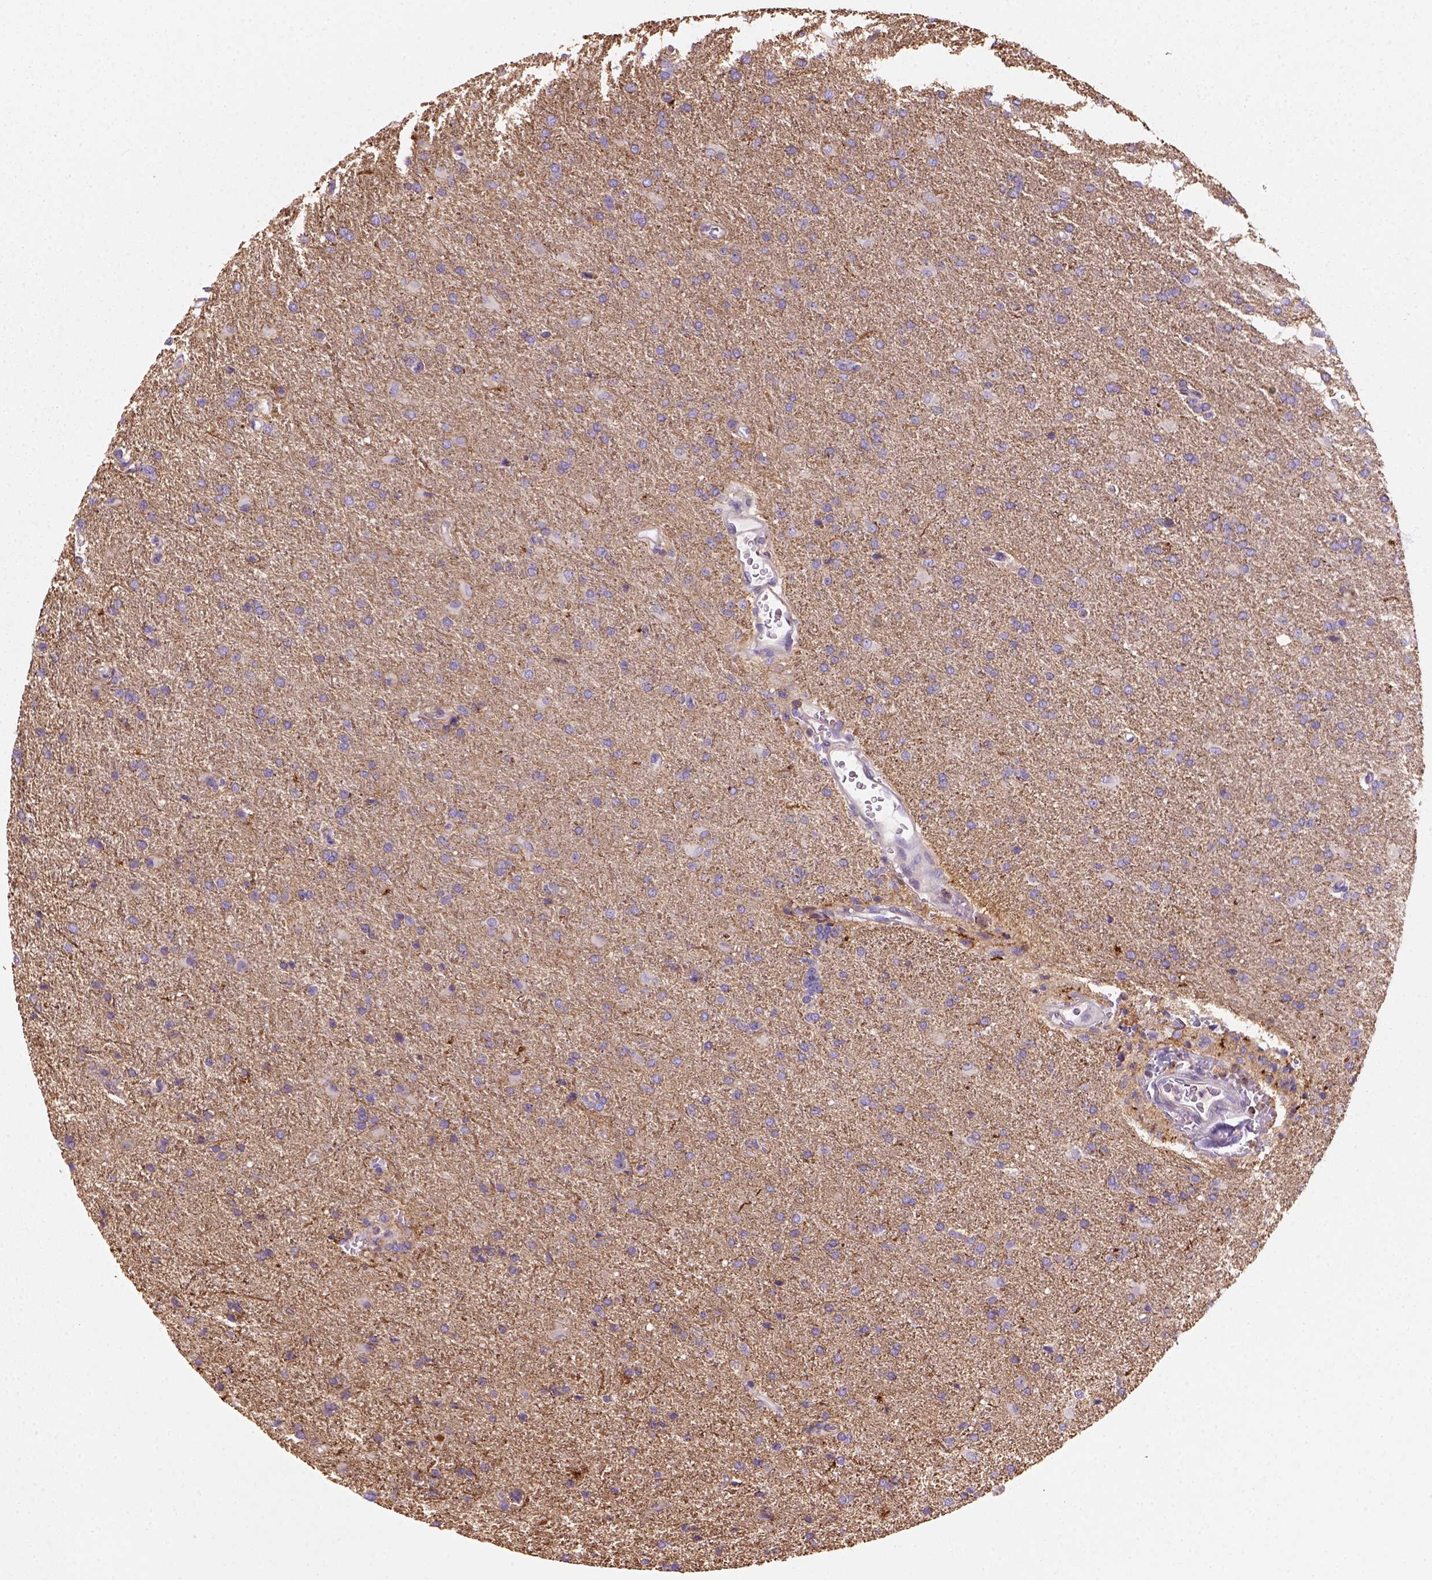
{"staining": {"intensity": "weak", "quantity": ">75%", "location": "cytoplasmic/membranous"}, "tissue": "glioma", "cell_type": "Tumor cells", "image_type": "cancer", "snomed": [{"axis": "morphology", "description": "Glioma, malignant, High grade"}, {"axis": "topography", "description": "Brain"}], "caption": "Protein staining by immunohistochemistry (IHC) reveals weak cytoplasmic/membranous expression in about >75% of tumor cells in glioma.", "gene": "GPRC5D", "patient": {"sex": "male", "age": 68}}